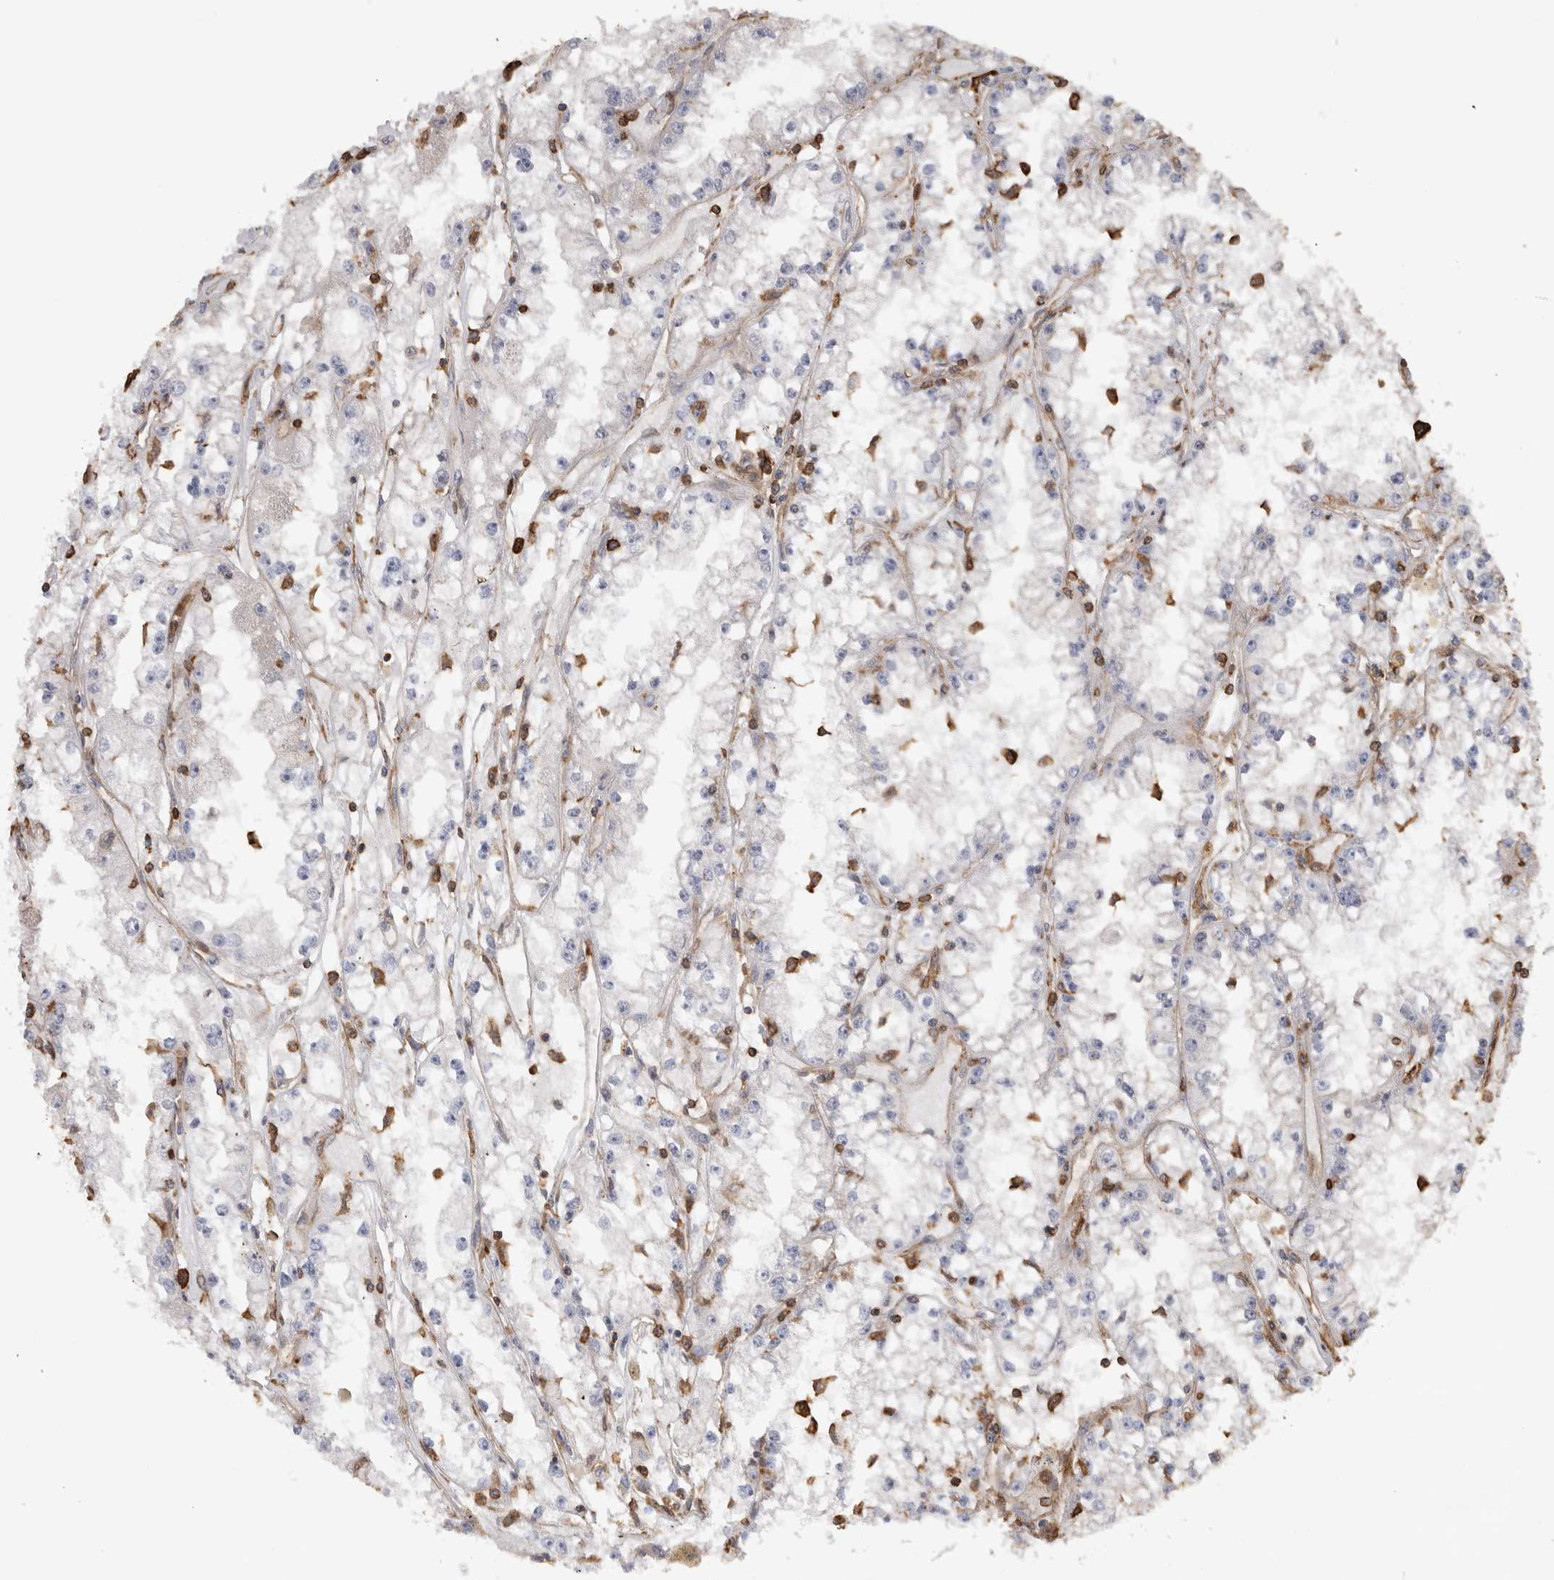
{"staining": {"intensity": "negative", "quantity": "none", "location": "none"}, "tissue": "renal cancer", "cell_type": "Tumor cells", "image_type": "cancer", "snomed": [{"axis": "morphology", "description": "Adenocarcinoma, NOS"}, {"axis": "topography", "description": "Kidney"}], "caption": "Immunohistochemistry (IHC) micrograph of renal adenocarcinoma stained for a protein (brown), which reveals no staining in tumor cells.", "gene": "GPER1", "patient": {"sex": "male", "age": 56}}